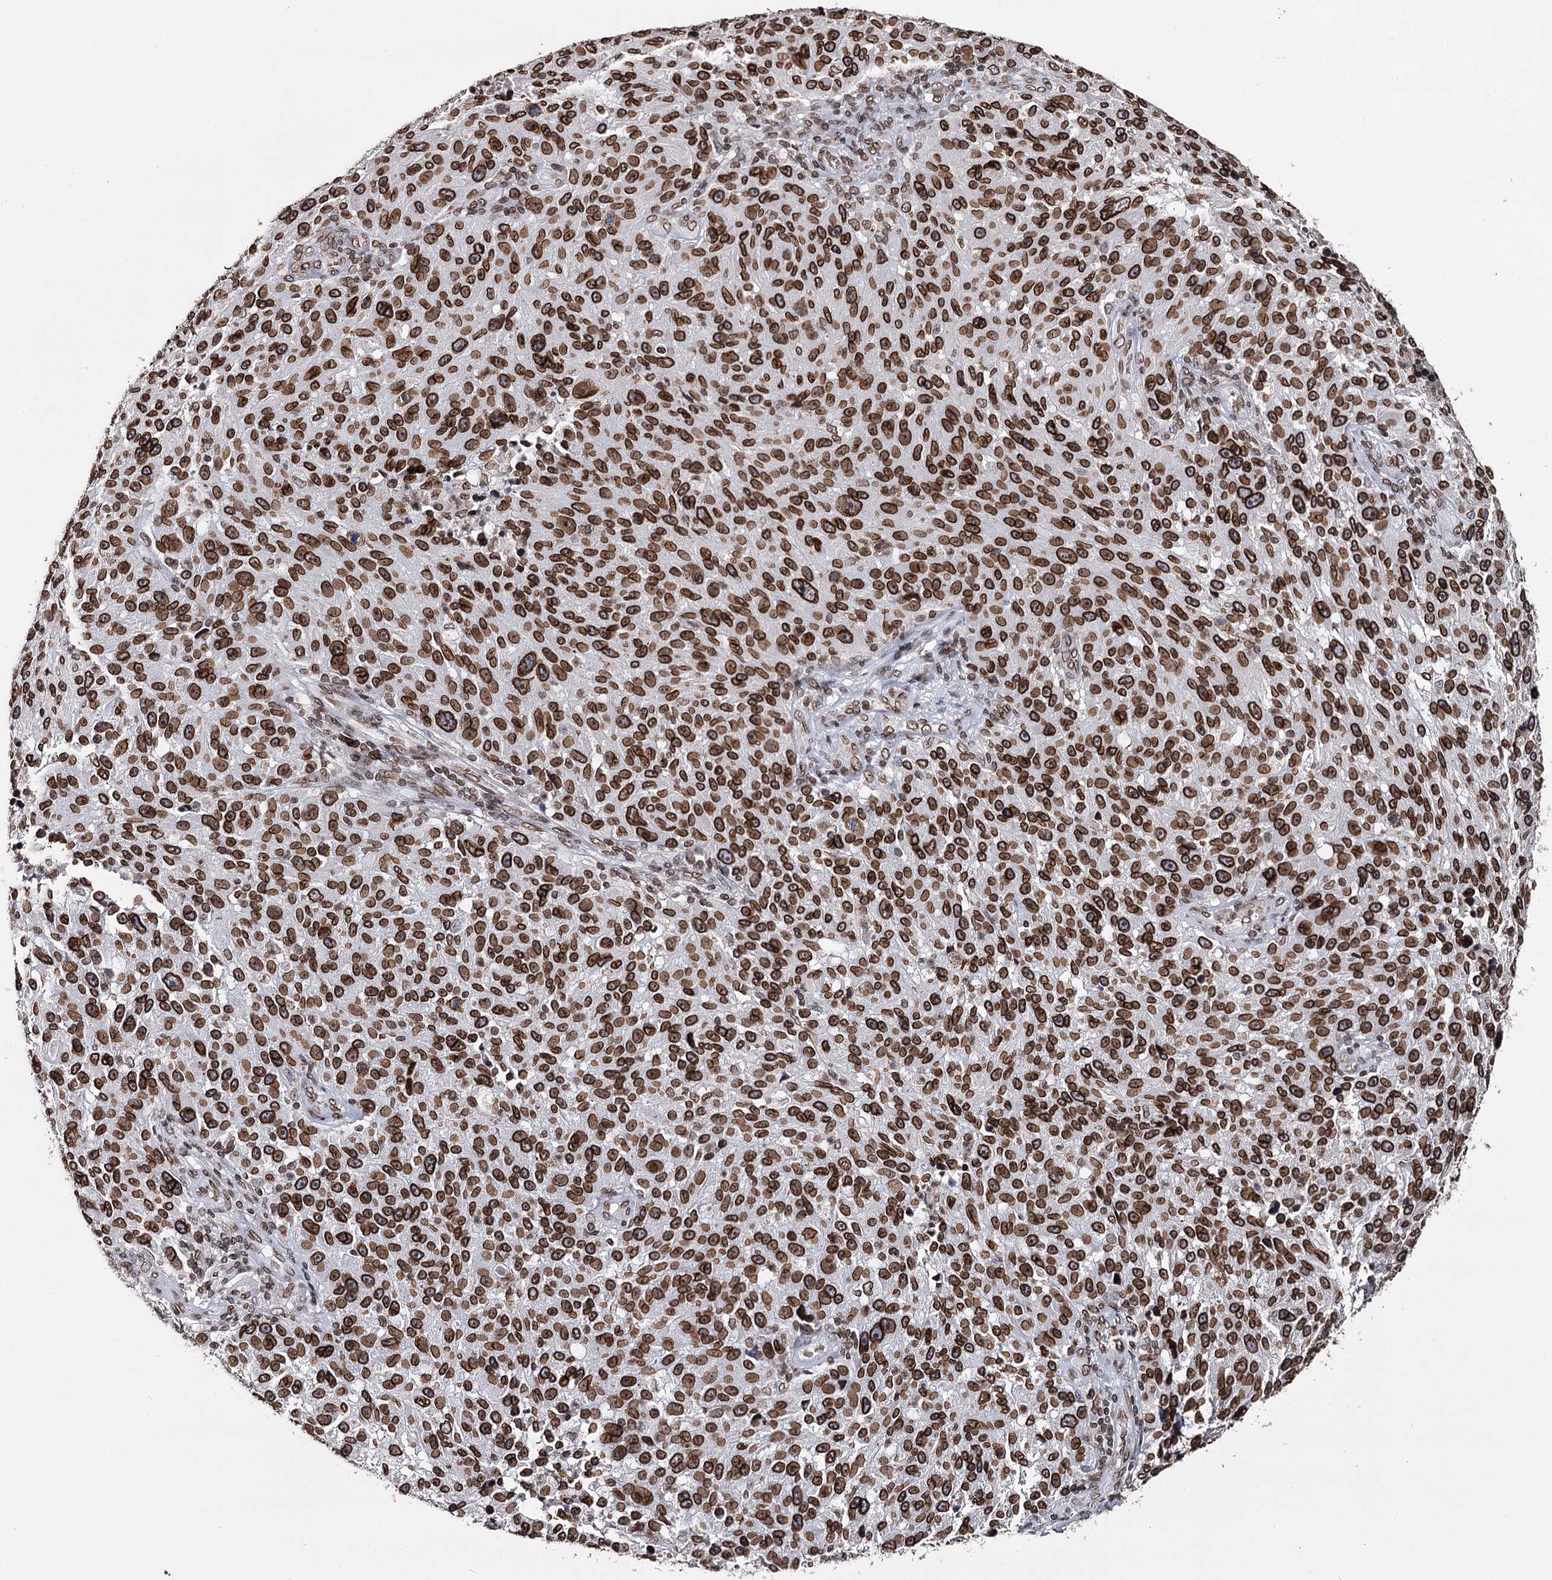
{"staining": {"intensity": "strong", "quantity": ">75%", "location": "cytoplasmic/membranous,nuclear"}, "tissue": "melanoma", "cell_type": "Tumor cells", "image_type": "cancer", "snomed": [{"axis": "morphology", "description": "Malignant melanoma, NOS"}, {"axis": "topography", "description": "Skin"}], "caption": "Protein analysis of malignant melanoma tissue reveals strong cytoplasmic/membranous and nuclear expression in approximately >75% of tumor cells.", "gene": "KIAA0930", "patient": {"sex": "male", "age": 53}}